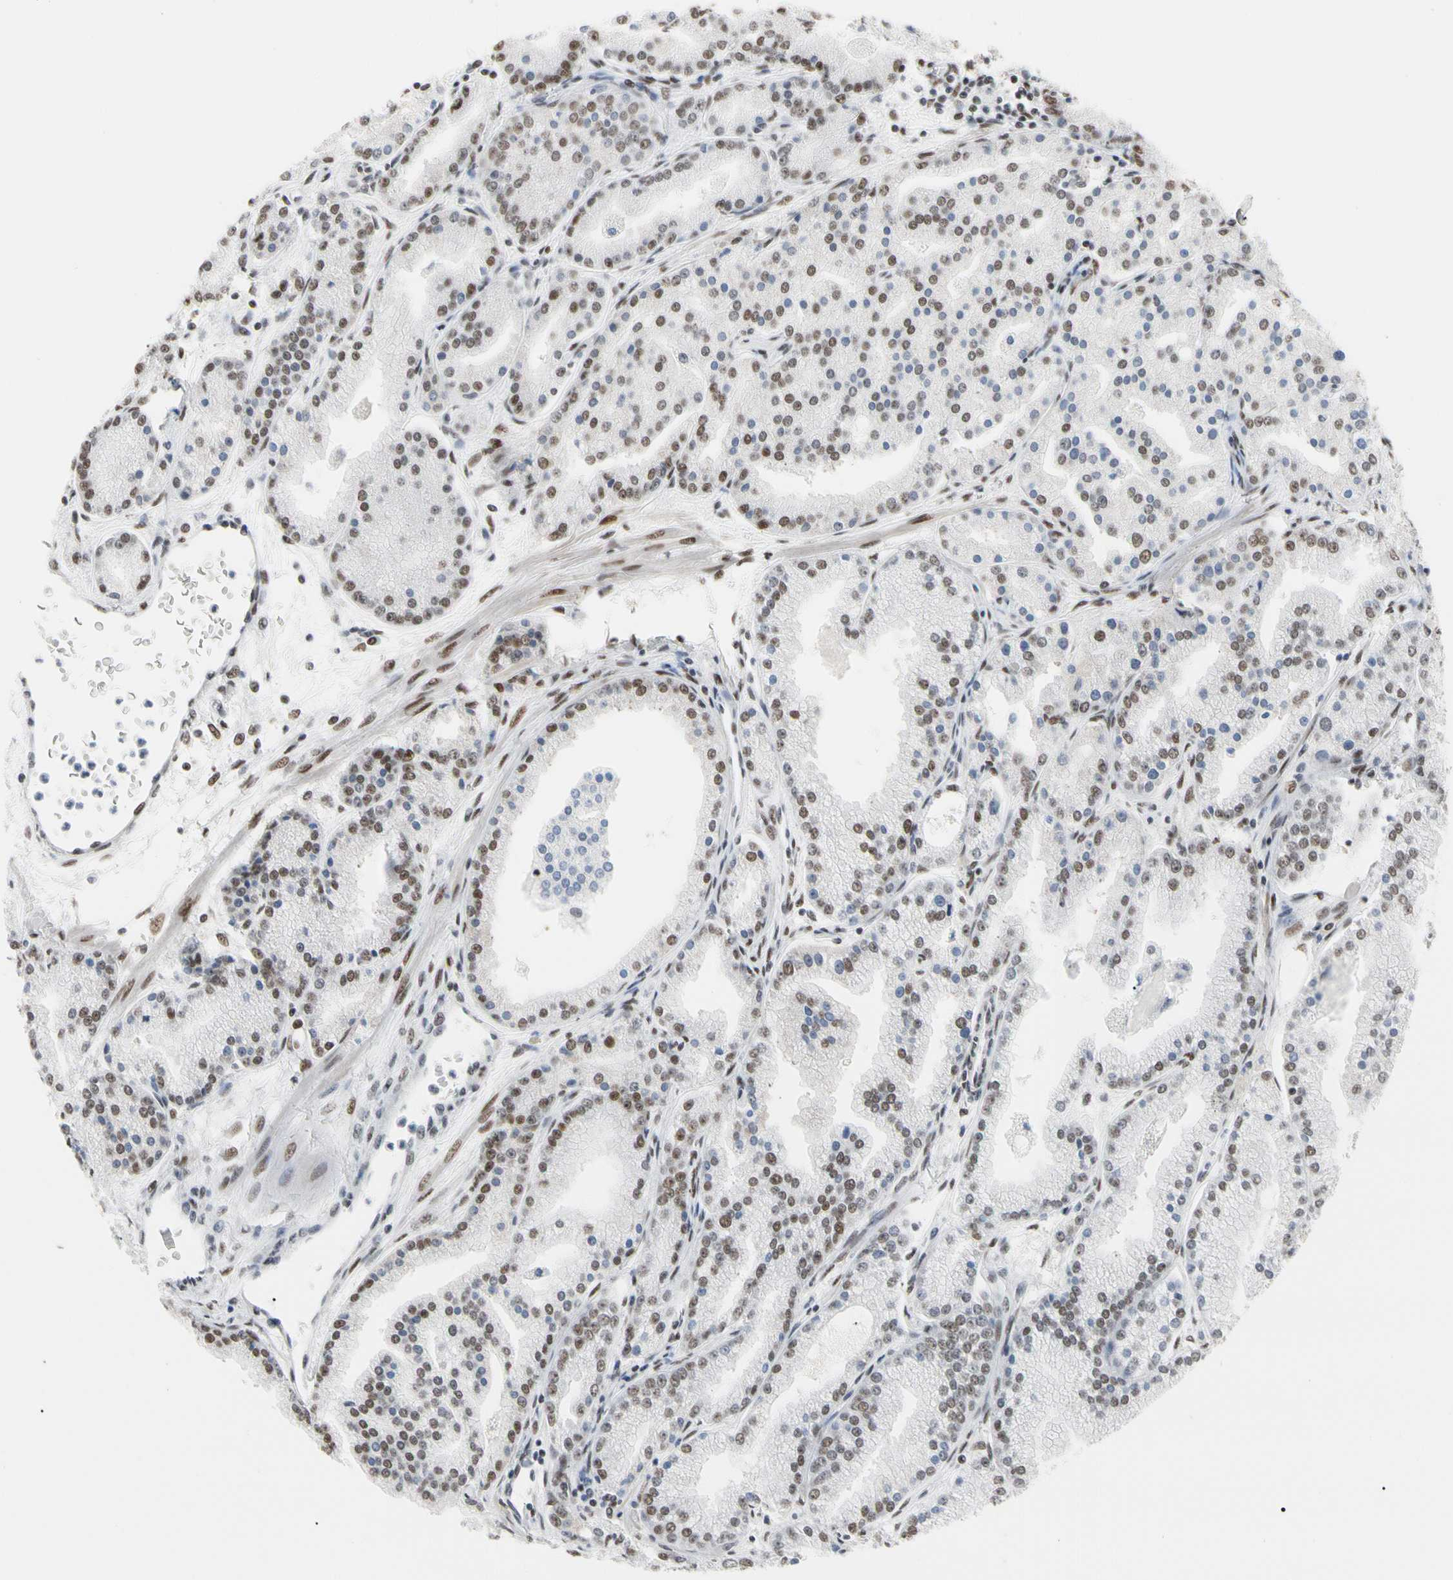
{"staining": {"intensity": "moderate", "quantity": "25%-75%", "location": "nuclear"}, "tissue": "prostate cancer", "cell_type": "Tumor cells", "image_type": "cancer", "snomed": [{"axis": "morphology", "description": "Adenocarcinoma, High grade"}, {"axis": "topography", "description": "Prostate"}], "caption": "Prostate cancer (high-grade adenocarcinoma) was stained to show a protein in brown. There is medium levels of moderate nuclear staining in approximately 25%-75% of tumor cells. The protein is stained brown, and the nuclei are stained in blue (DAB (3,3'-diaminobenzidine) IHC with brightfield microscopy, high magnification).", "gene": "FAM98B", "patient": {"sex": "male", "age": 61}}